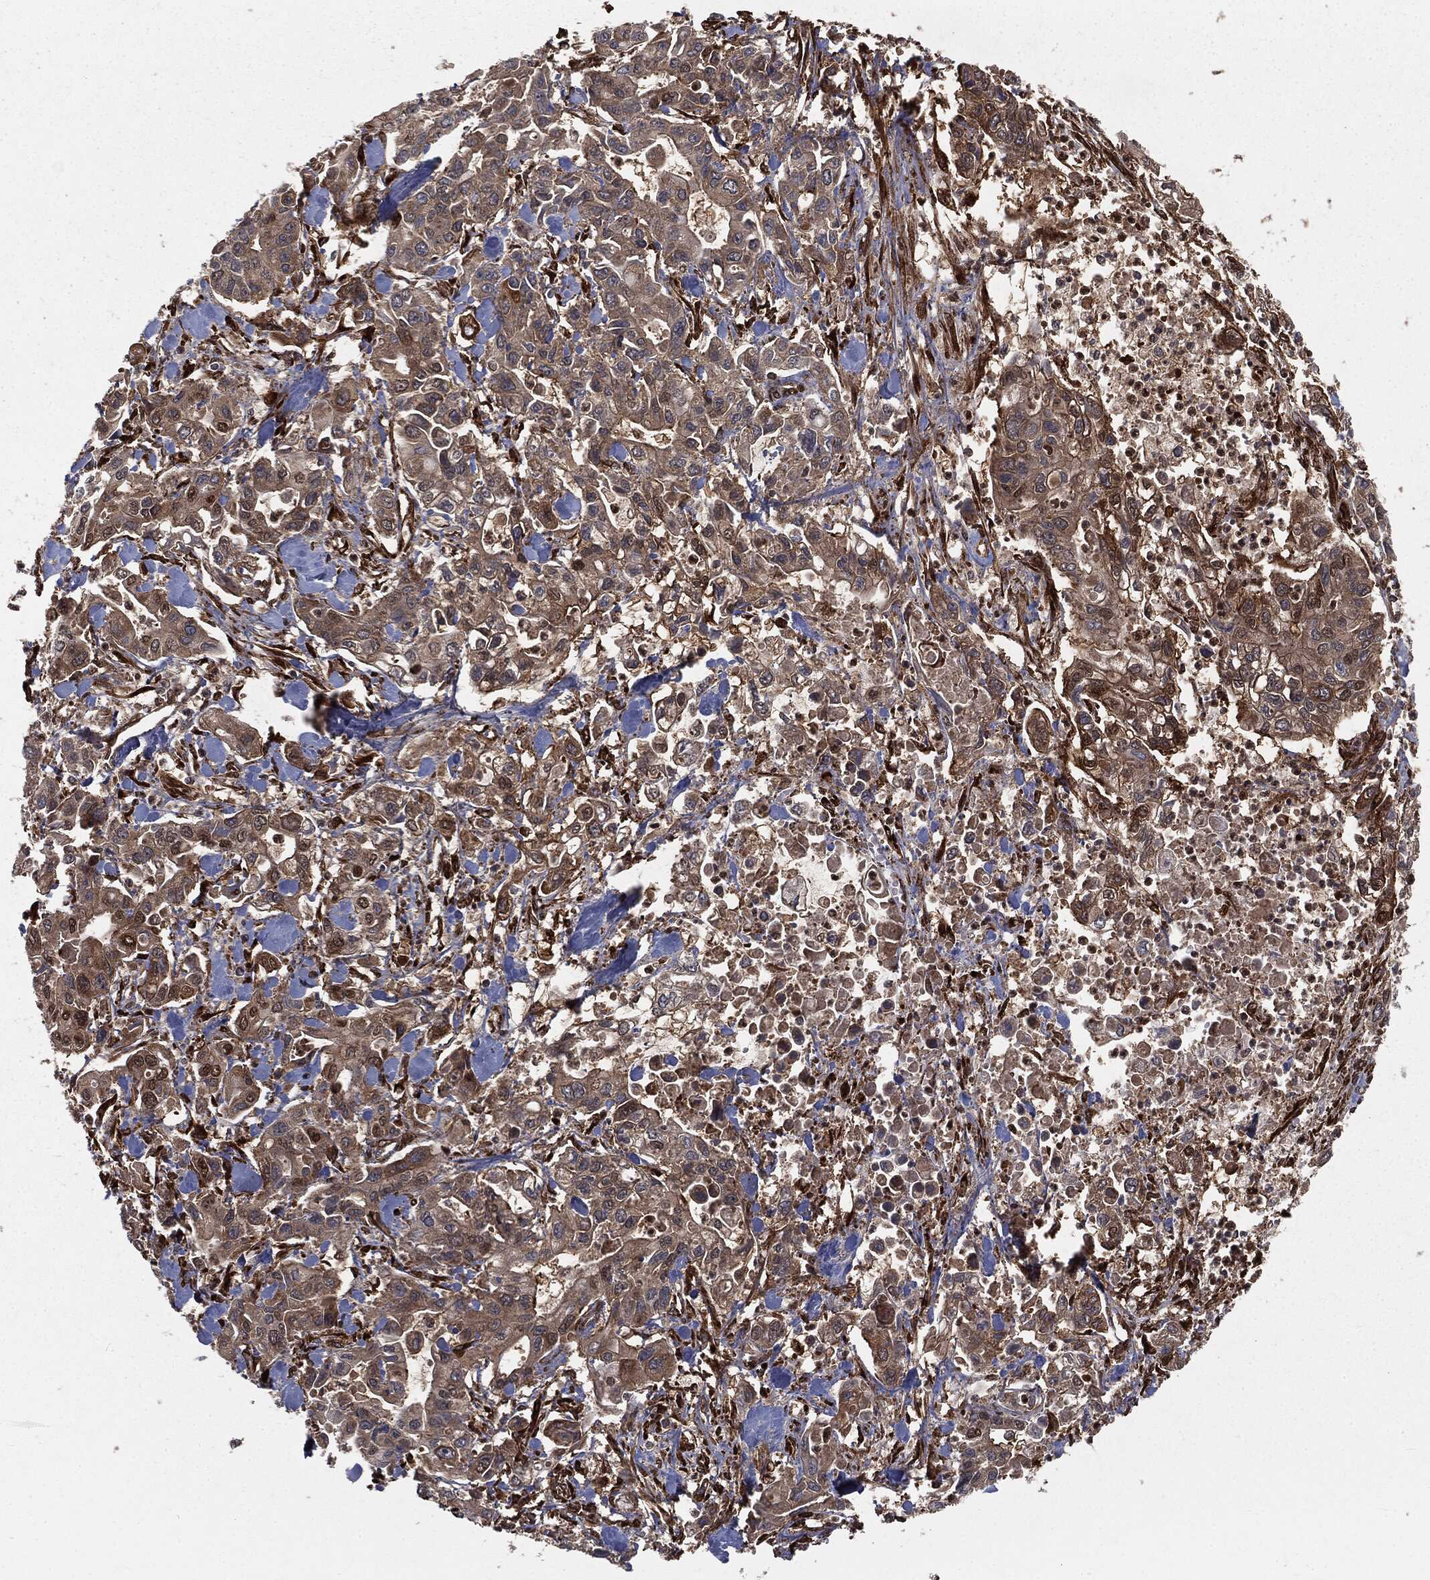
{"staining": {"intensity": "moderate", "quantity": "<25%", "location": "cytoplasmic/membranous,nuclear"}, "tissue": "pancreatic cancer", "cell_type": "Tumor cells", "image_type": "cancer", "snomed": [{"axis": "morphology", "description": "Adenocarcinoma, NOS"}, {"axis": "topography", "description": "Pancreas"}], "caption": "Pancreatic adenocarcinoma stained for a protein (brown) shows moderate cytoplasmic/membranous and nuclear positive positivity in approximately <25% of tumor cells.", "gene": "RANBP9", "patient": {"sex": "male", "age": 62}}